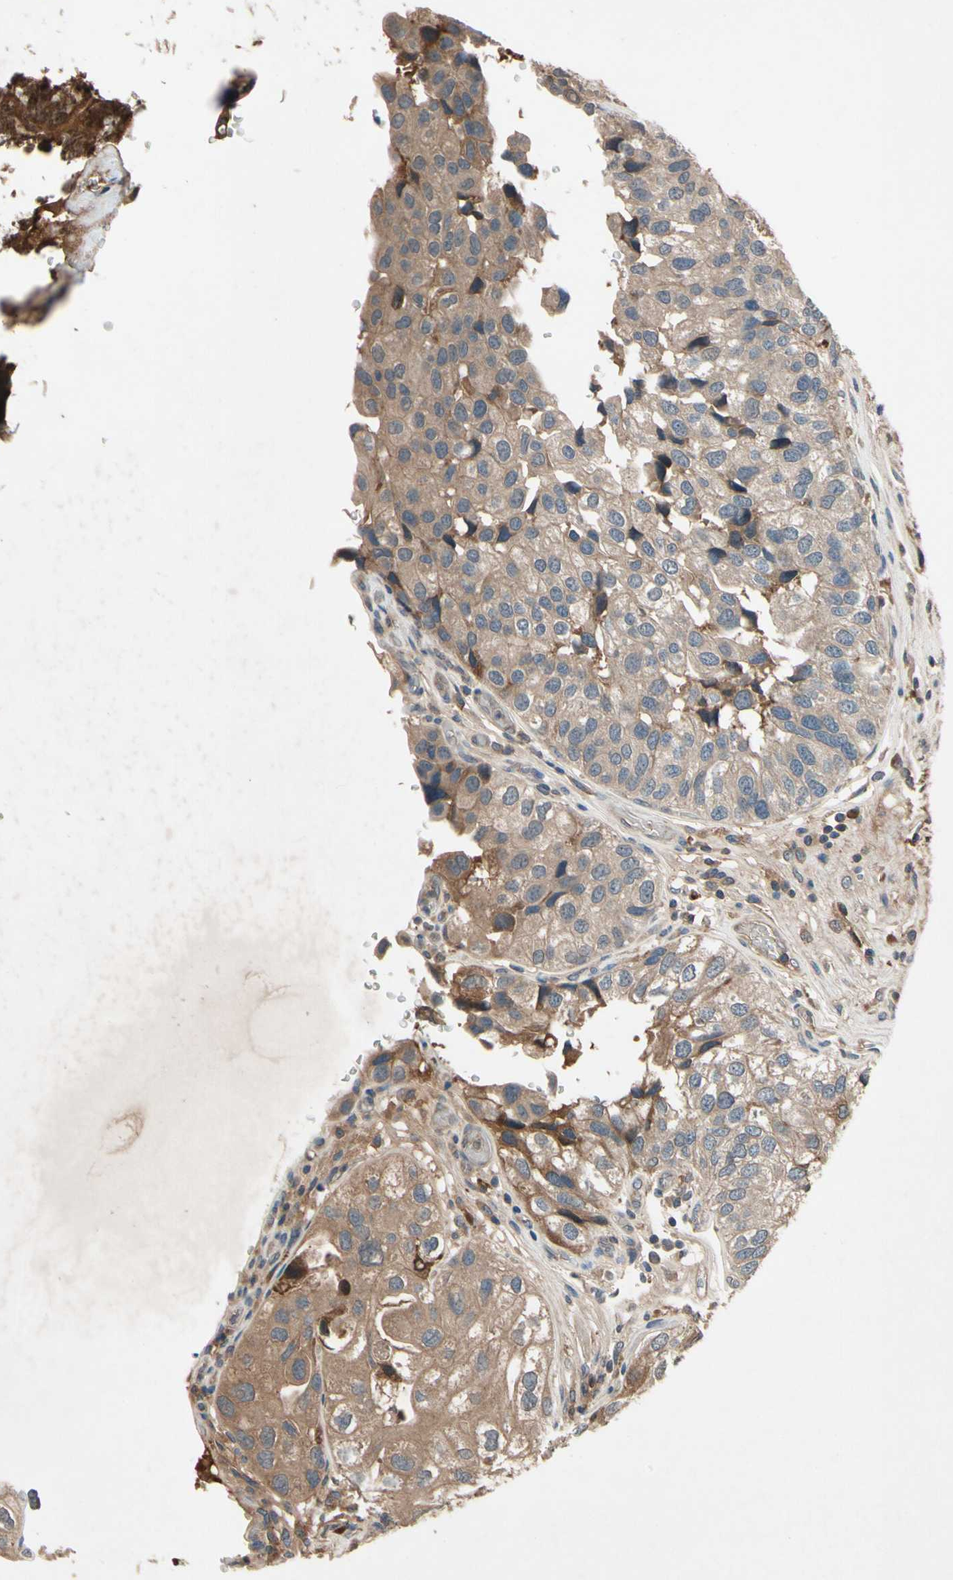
{"staining": {"intensity": "weak", "quantity": ">75%", "location": "cytoplasmic/membranous"}, "tissue": "urothelial cancer", "cell_type": "Tumor cells", "image_type": "cancer", "snomed": [{"axis": "morphology", "description": "Urothelial carcinoma, High grade"}, {"axis": "topography", "description": "Urinary bladder"}], "caption": "Urothelial carcinoma (high-grade) stained for a protein (brown) displays weak cytoplasmic/membranous positive positivity in approximately >75% of tumor cells.", "gene": "IL1RL1", "patient": {"sex": "female", "age": 64}}